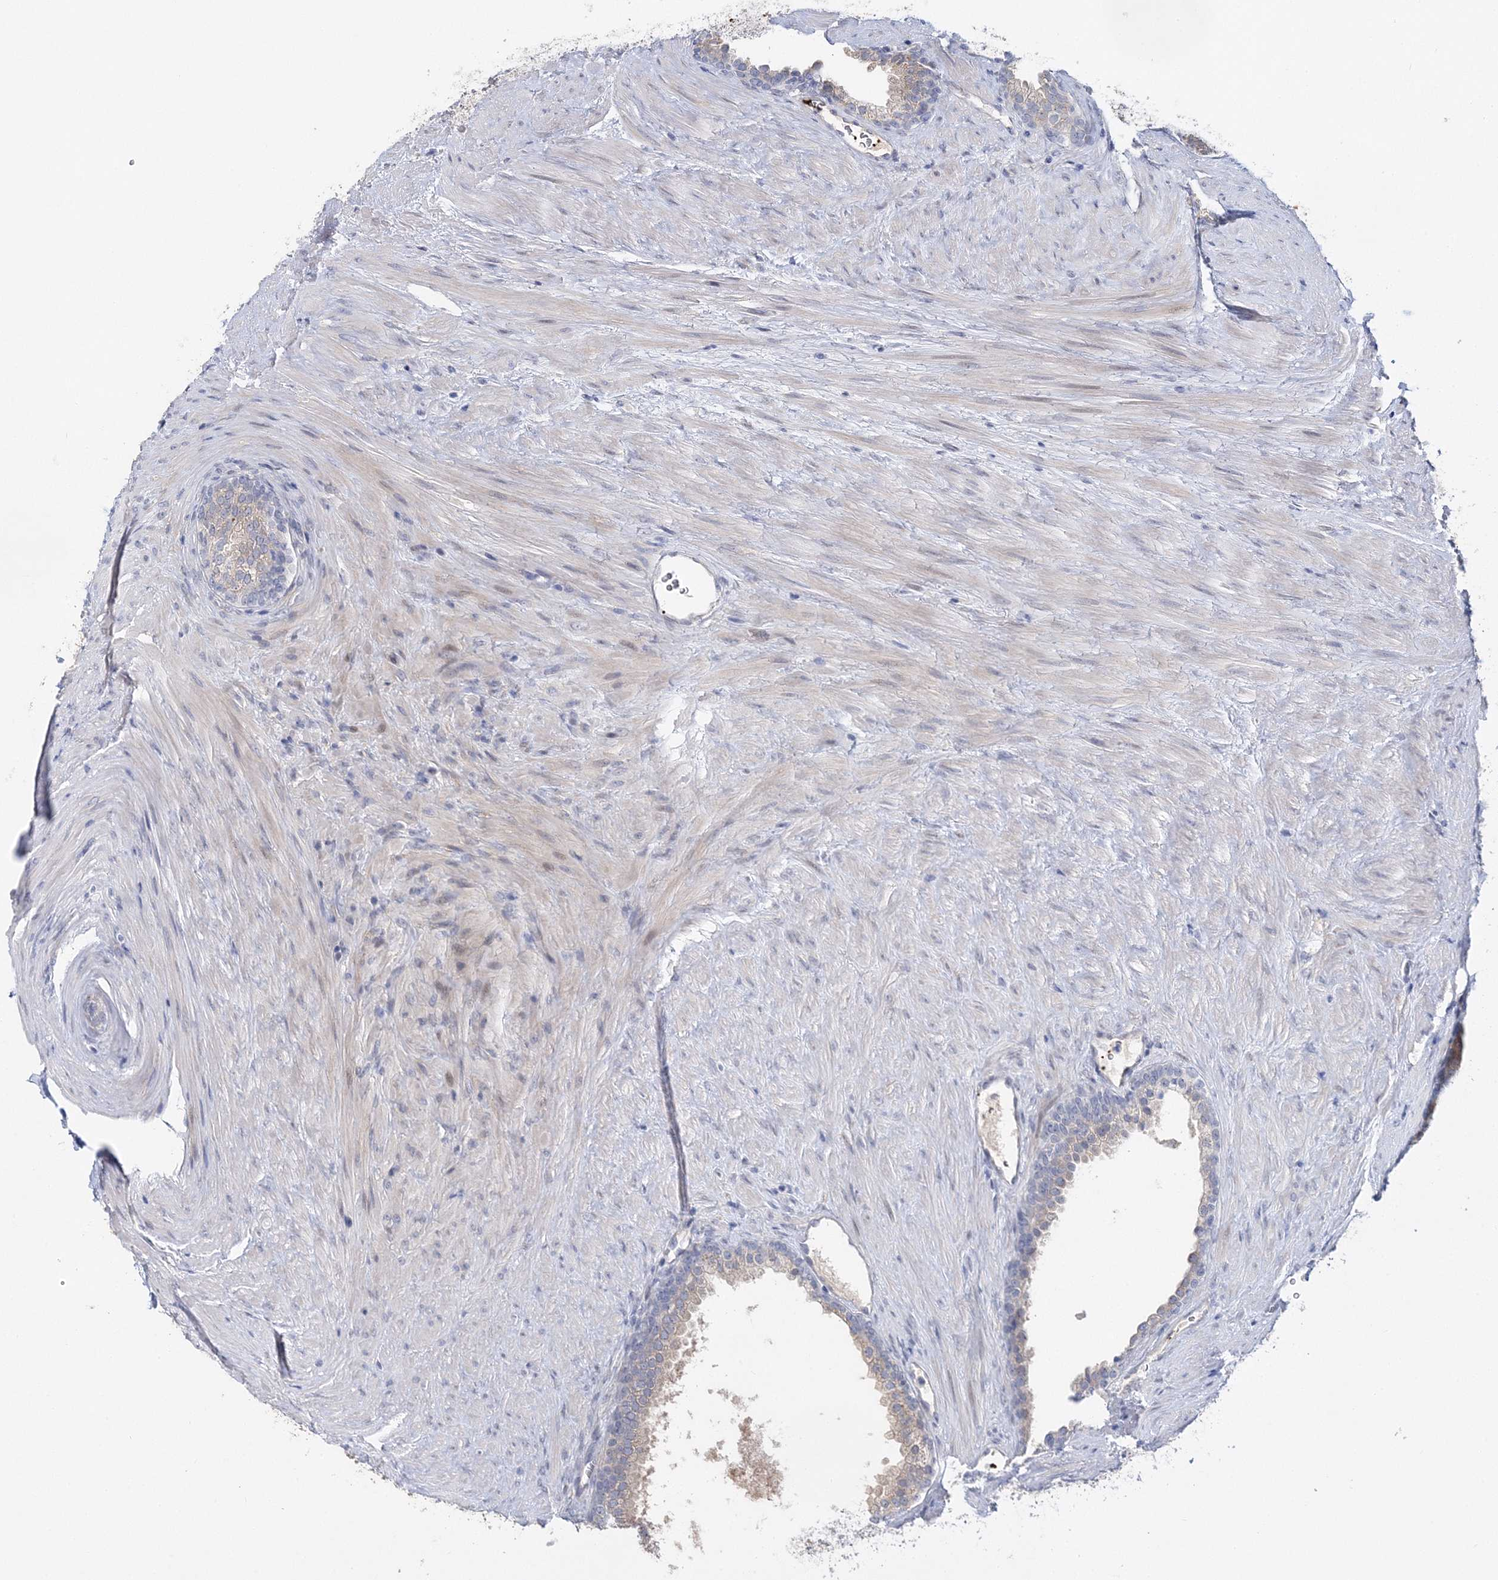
{"staining": {"intensity": "negative", "quantity": "none", "location": "none"}, "tissue": "prostate", "cell_type": "Glandular cells", "image_type": "normal", "snomed": [{"axis": "morphology", "description": "Normal tissue, NOS"}, {"axis": "topography", "description": "Prostate"}], "caption": "This is an immunohistochemistry (IHC) micrograph of benign human prostate. There is no staining in glandular cells.", "gene": "MYOZ2", "patient": {"sex": "male", "age": 76}}